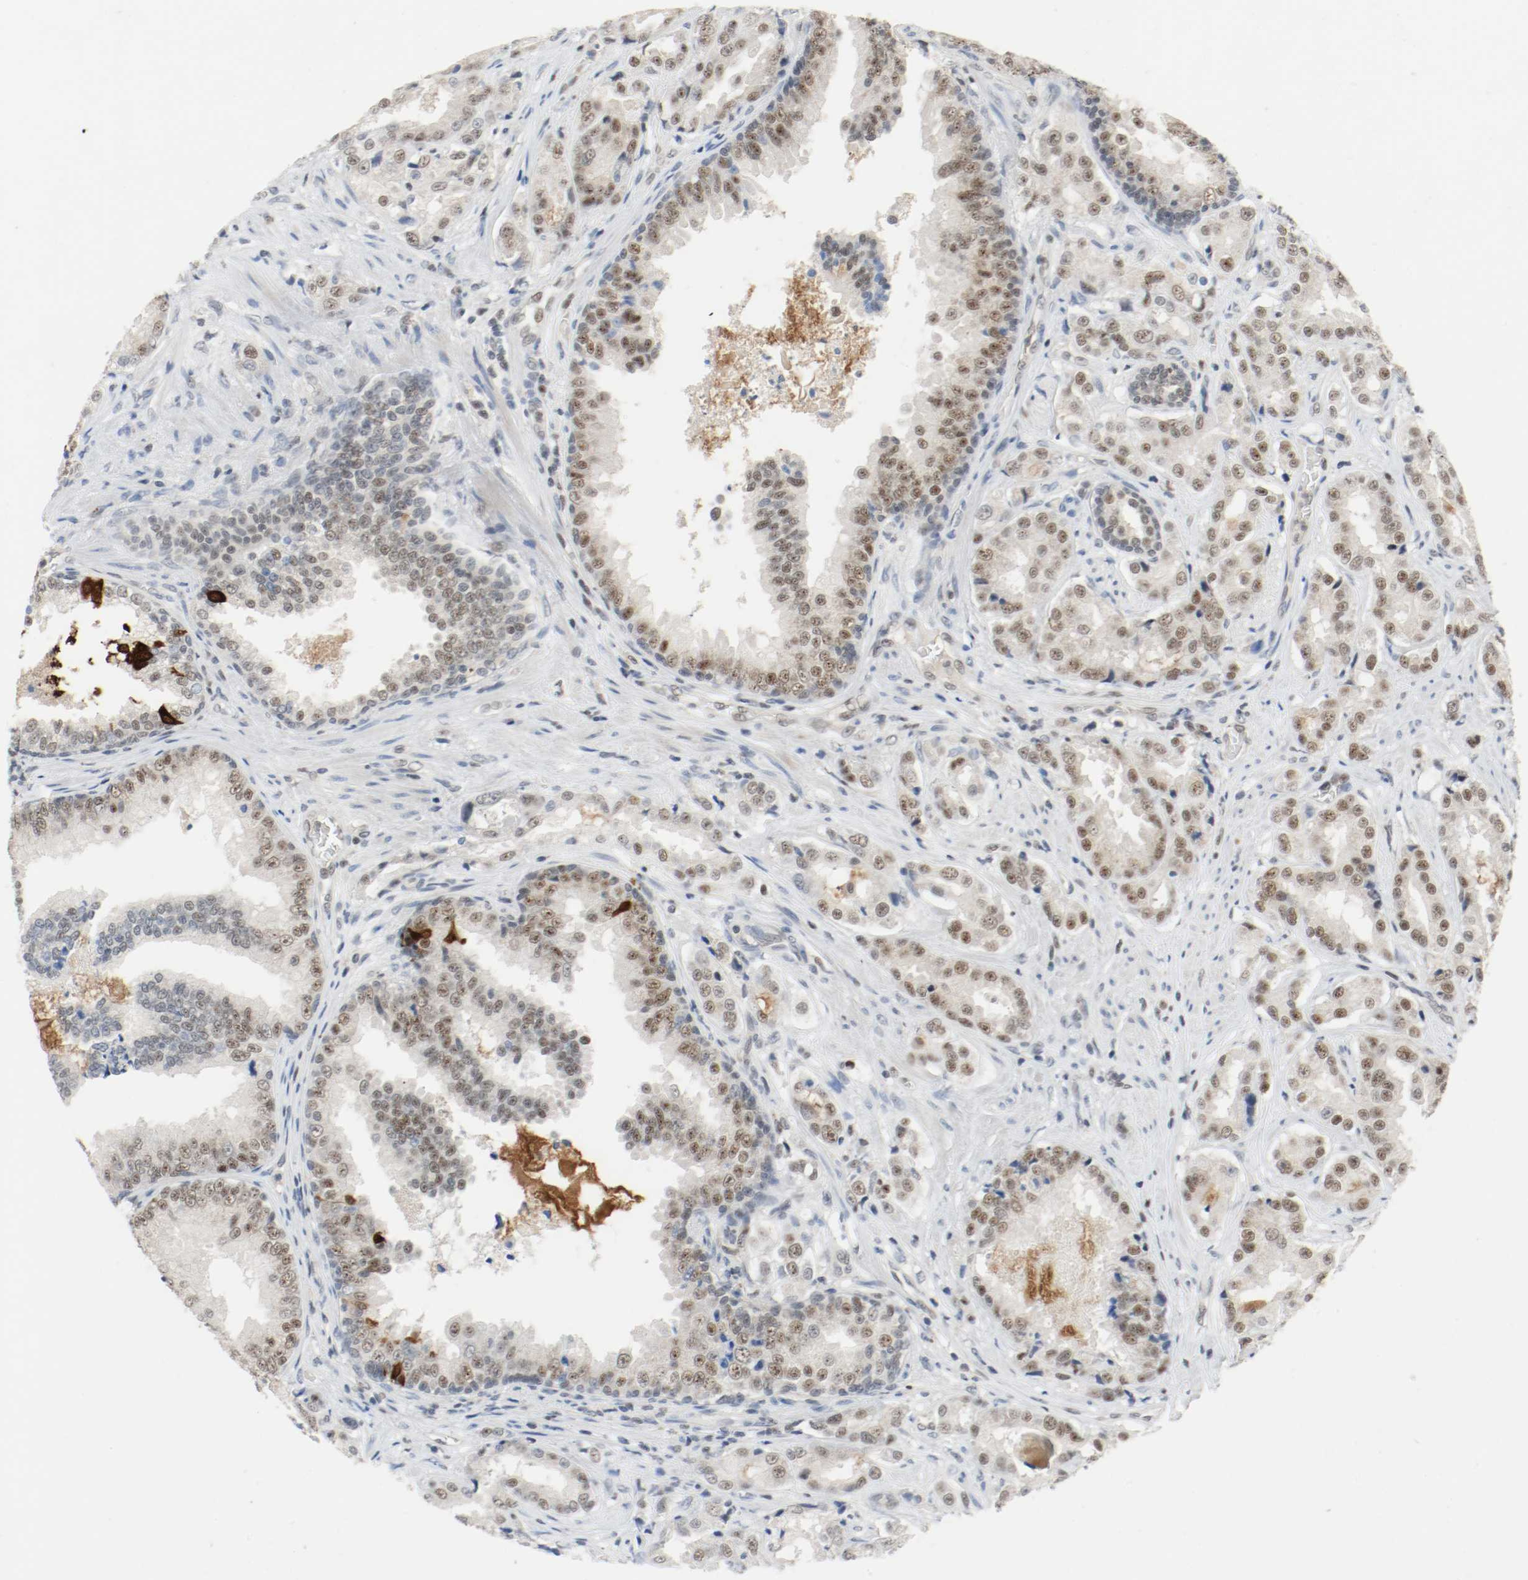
{"staining": {"intensity": "moderate", "quantity": "25%-75%", "location": "cytoplasmic/membranous,nuclear"}, "tissue": "prostate cancer", "cell_type": "Tumor cells", "image_type": "cancer", "snomed": [{"axis": "morphology", "description": "Adenocarcinoma, High grade"}, {"axis": "topography", "description": "Prostate"}], "caption": "Adenocarcinoma (high-grade) (prostate) stained with IHC displays moderate cytoplasmic/membranous and nuclear expression in approximately 25%-75% of tumor cells.", "gene": "ASH1L", "patient": {"sex": "male", "age": 73}}